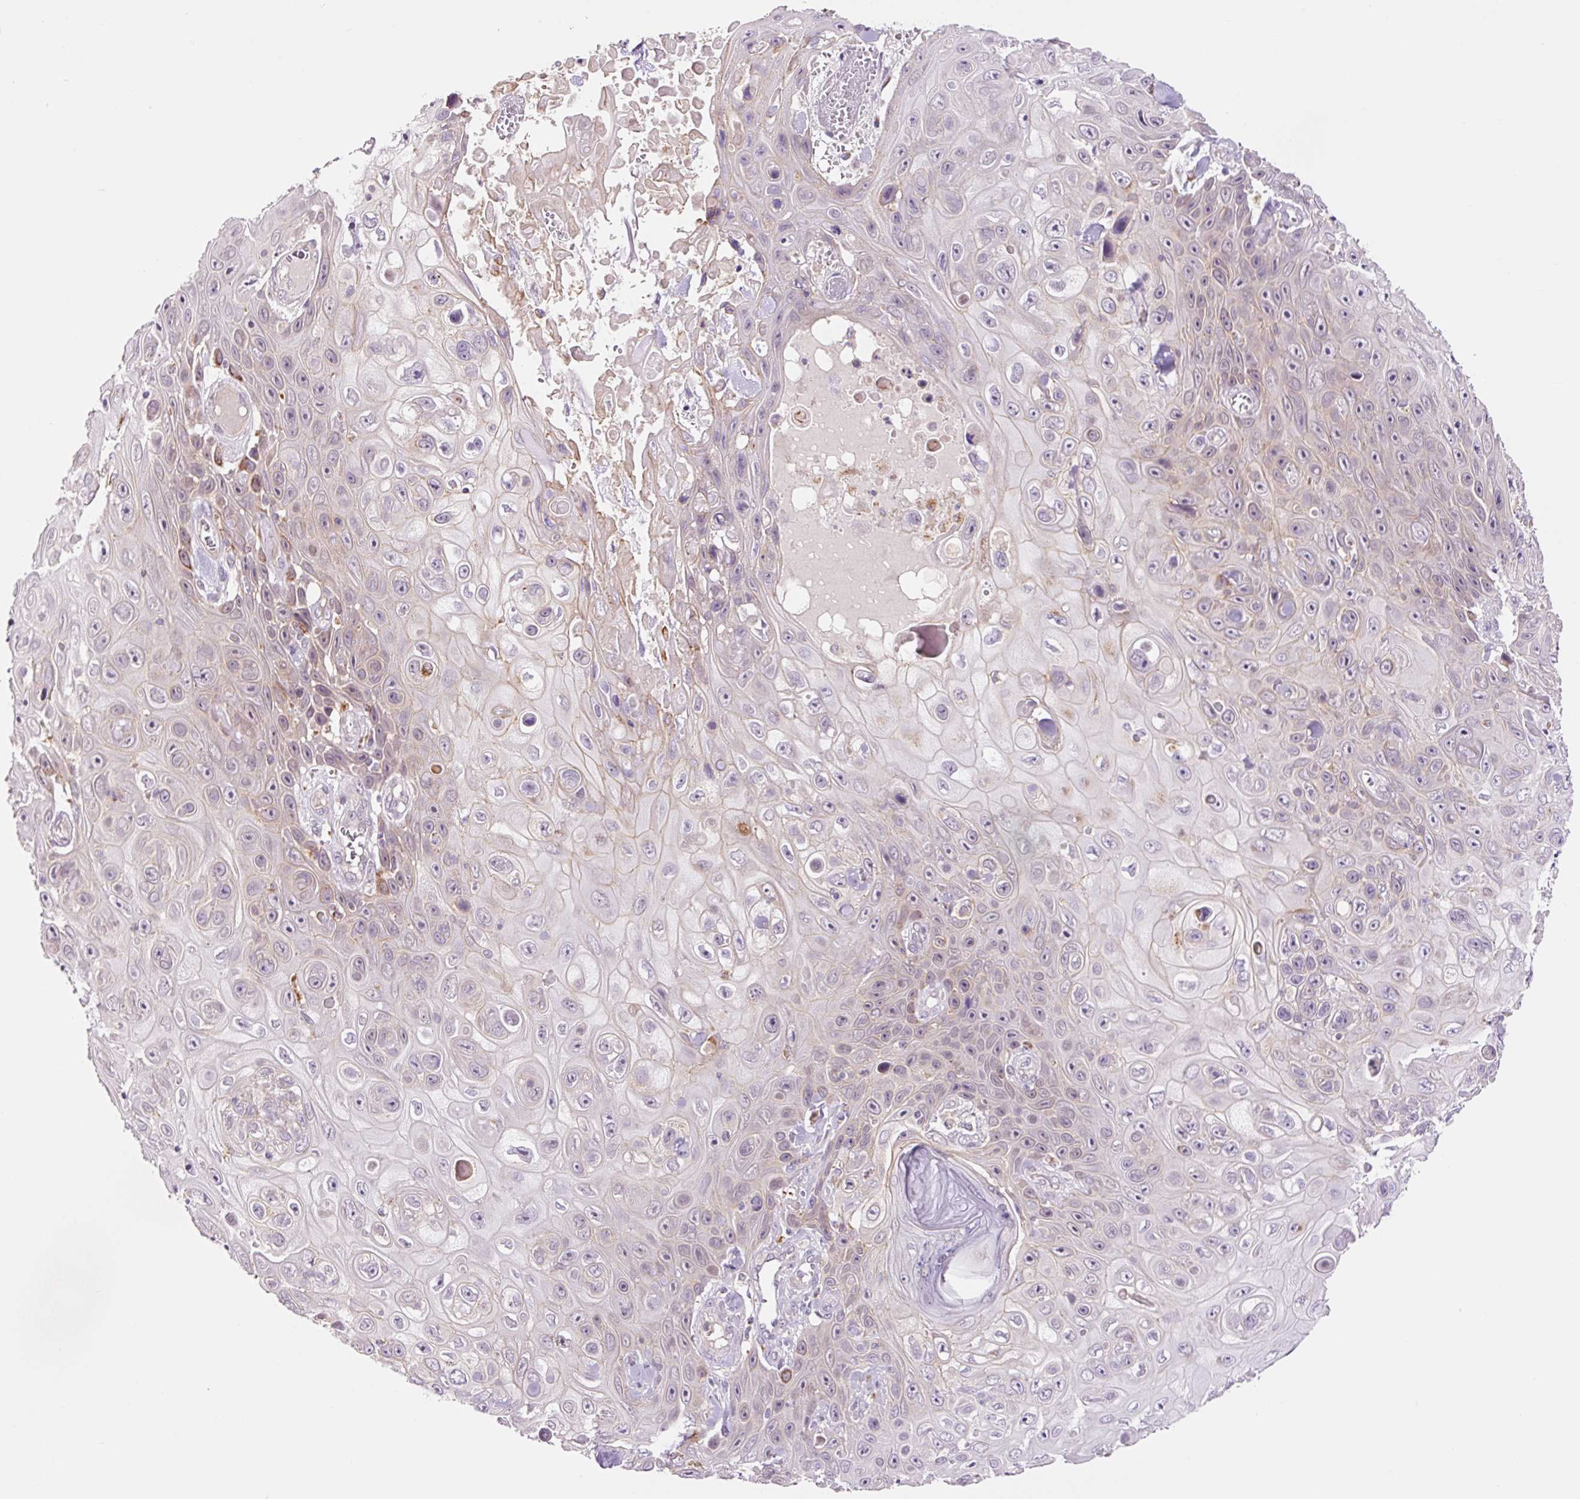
{"staining": {"intensity": "weak", "quantity": "<25%", "location": "cytoplasmic/membranous"}, "tissue": "skin cancer", "cell_type": "Tumor cells", "image_type": "cancer", "snomed": [{"axis": "morphology", "description": "Squamous cell carcinoma, NOS"}, {"axis": "topography", "description": "Skin"}], "caption": "The photomicrograph demonstrates no staining of tumor cells in skin squamous cell carcinoma.", "gene": "PCK2", "patient": {"sex": "male", "age": 82}}